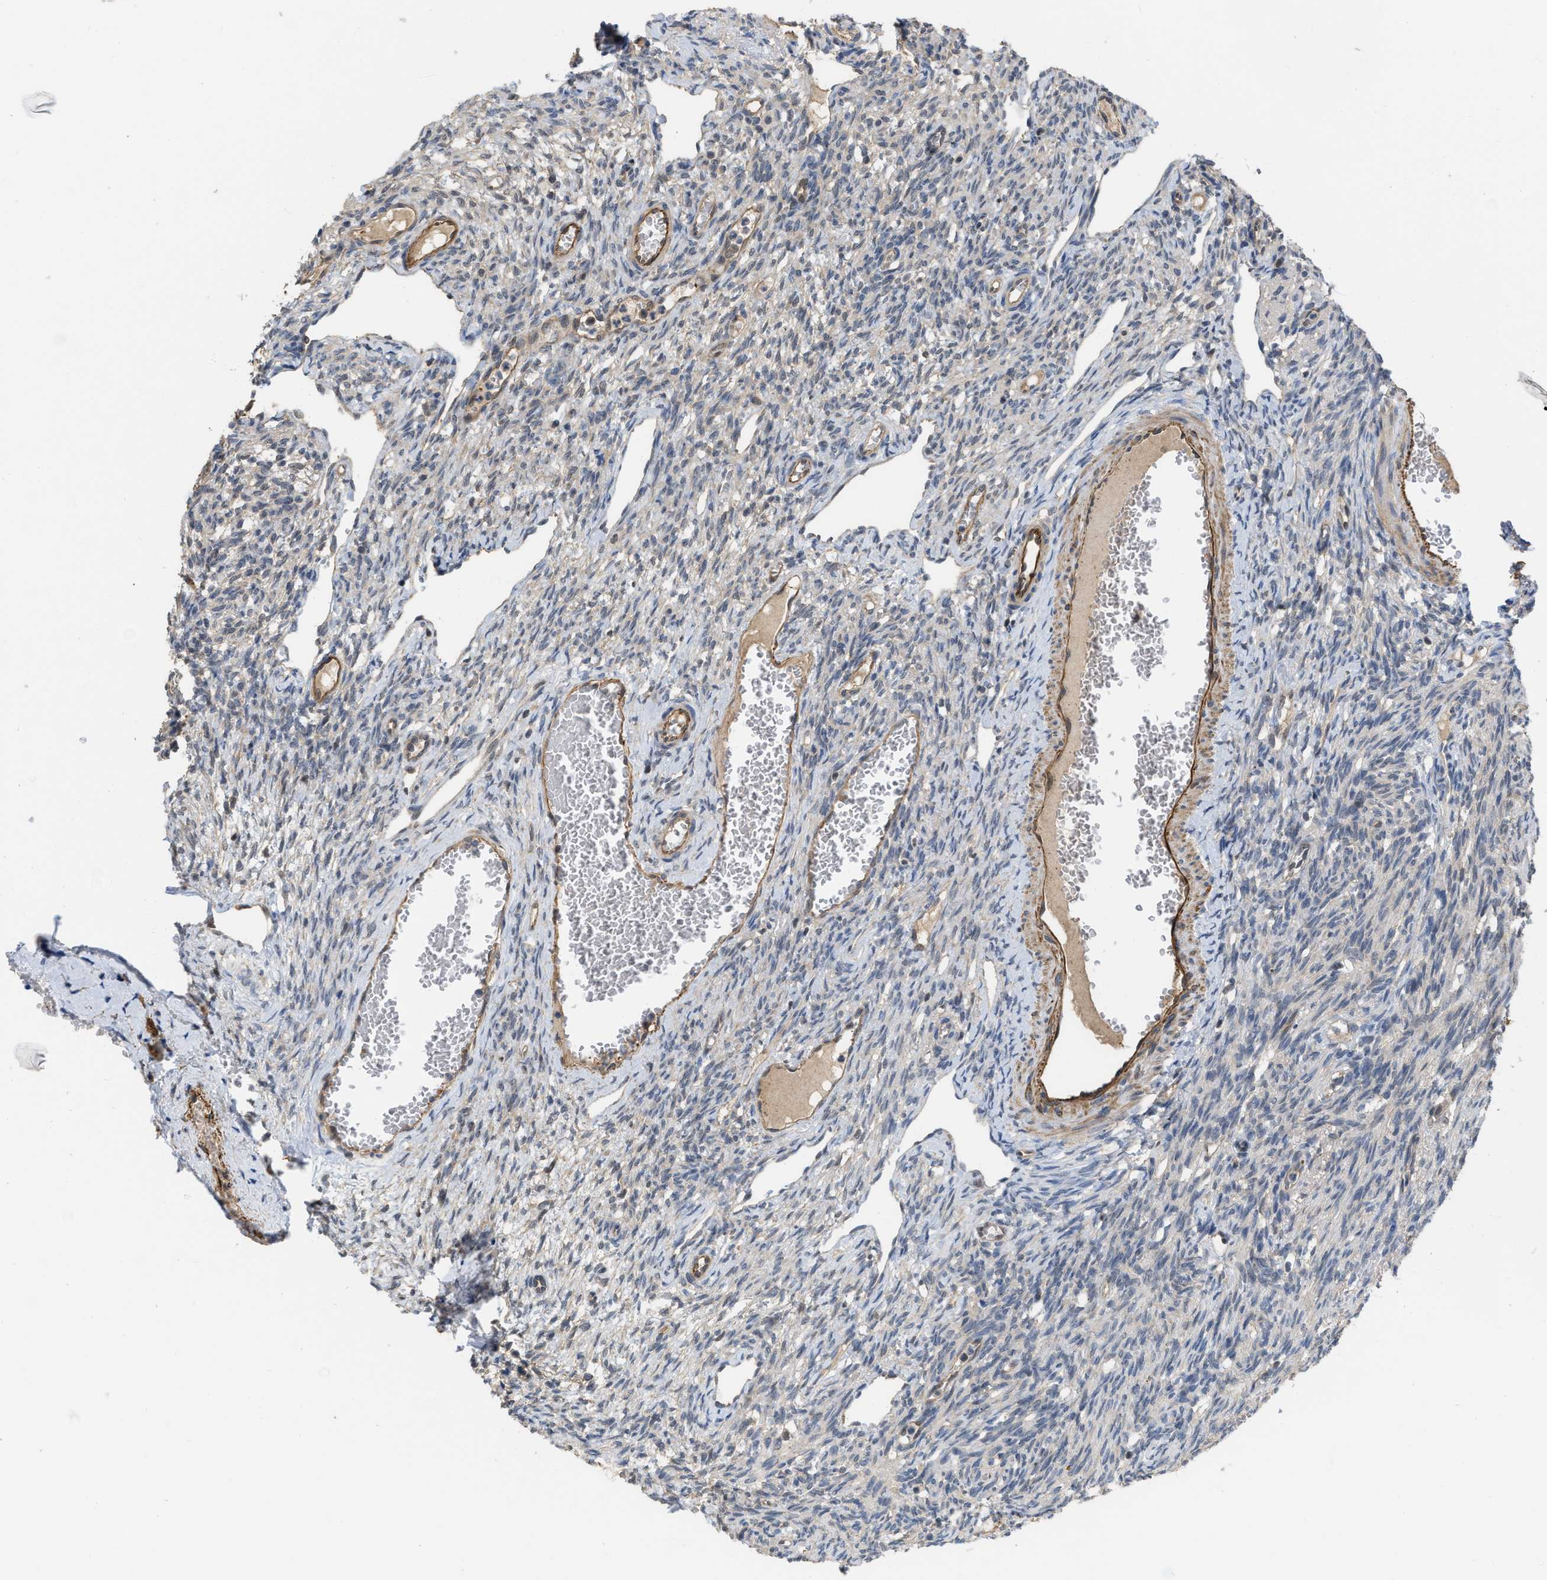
{"staining": {"intensity": "moderate", "quantity": ">75%", "location": "cytoplasmic/membranous"}, "tissue": "ovary", "cell_type": "Follicle cells", "image_type": "normal", "snomed": [{"axis": "morphology", "description": "Normal tissue, NOS"}, {"axis": "topography", "description": "Ovary"}], "caption": "This histopathology image reveals unremarkable ovary stained with immunohistochemistry to label a protein in brown. The cytoplasmic/membranous of follicle cells show moderate positivity for the protein. Nuclei are counter-stained blue.", "gene": "NAPEPLD", "patient": {"sex": "female", "age": 33}}